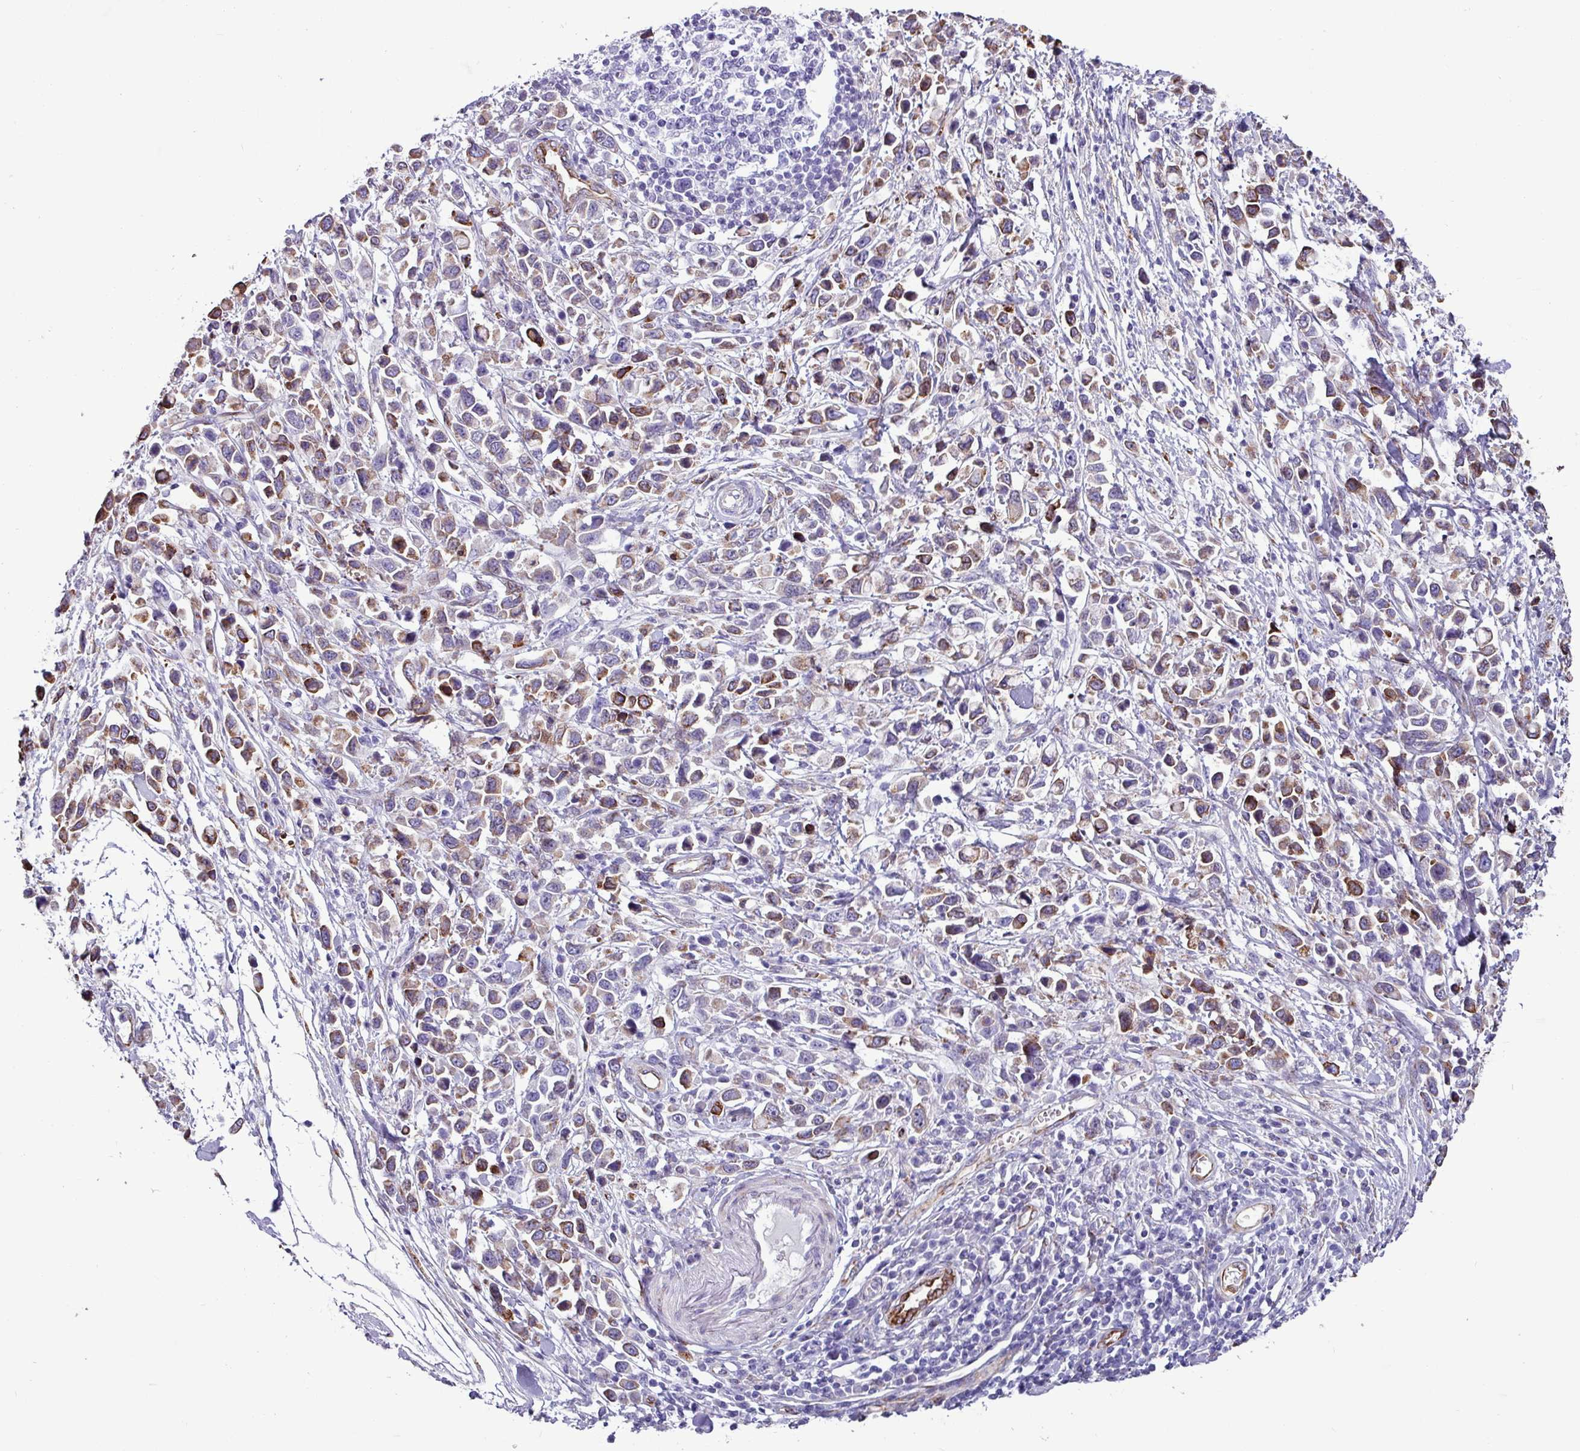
{"staining": {"intensity": "strong", "quantity": "25%-75%", "location": "cytoplasmic/membranous"}, "tissue": "stomach cancer", "cell_type": "Tumor cells", "image_type": "cancer", "snomed": [{"axis": "morphology", "description": "Adenocarcinoma, NOS"}, {"axis": "topography", "description": "Stomach"}], "caption": "A brown stain labels strong cytoplasmic/membranous staining of a protein in human stomach cancer (adenocarcinoma) tumor cells. Using DAB (brown) and hematoxylin (blue) stains, captured at high magnification using brightfield microscopy.", "gene": "PPP1R35", "patient": {"sex": "female", "age": 81}}